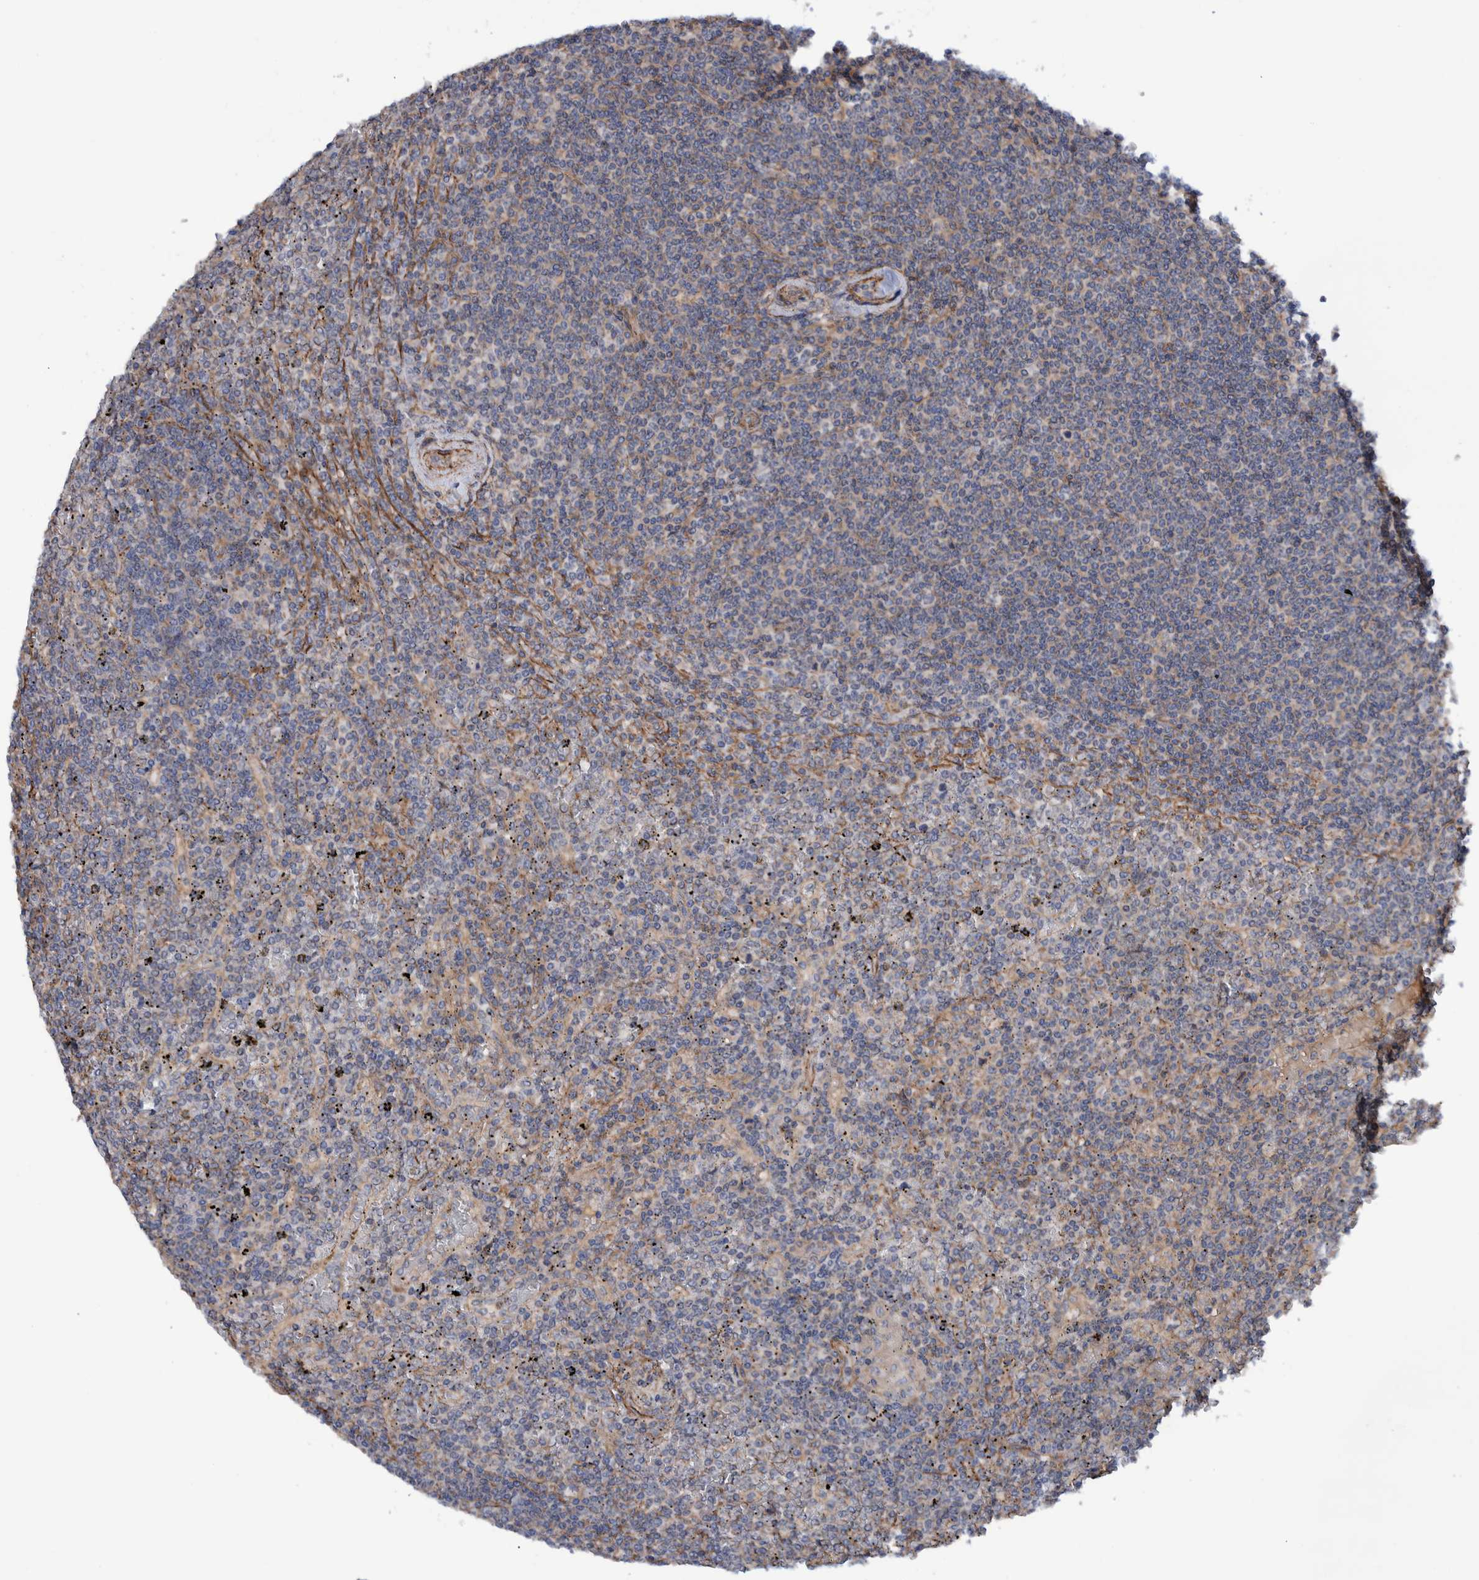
{"staining": {"intensity": "negative", "quantity": "none", "location": "none"}, "tissue": "lymphoma", "cell_type": "Tumor cells", "image_type": "cancer", "snomed": [{"axis": "morphology", "description": "Malignant lymphoma, non-Hodgkin's type, Low grade"}, {"axis": "topography", "description": "Spleen"}], "caption": "Immunohistochemical staining of malignant lymphoma, non-Hodgkin's type (low-grade) exhibits no significant expression in tumor cells.", "gene": "SLC25A10", "patient": {"sex": "female", "age": 19}}